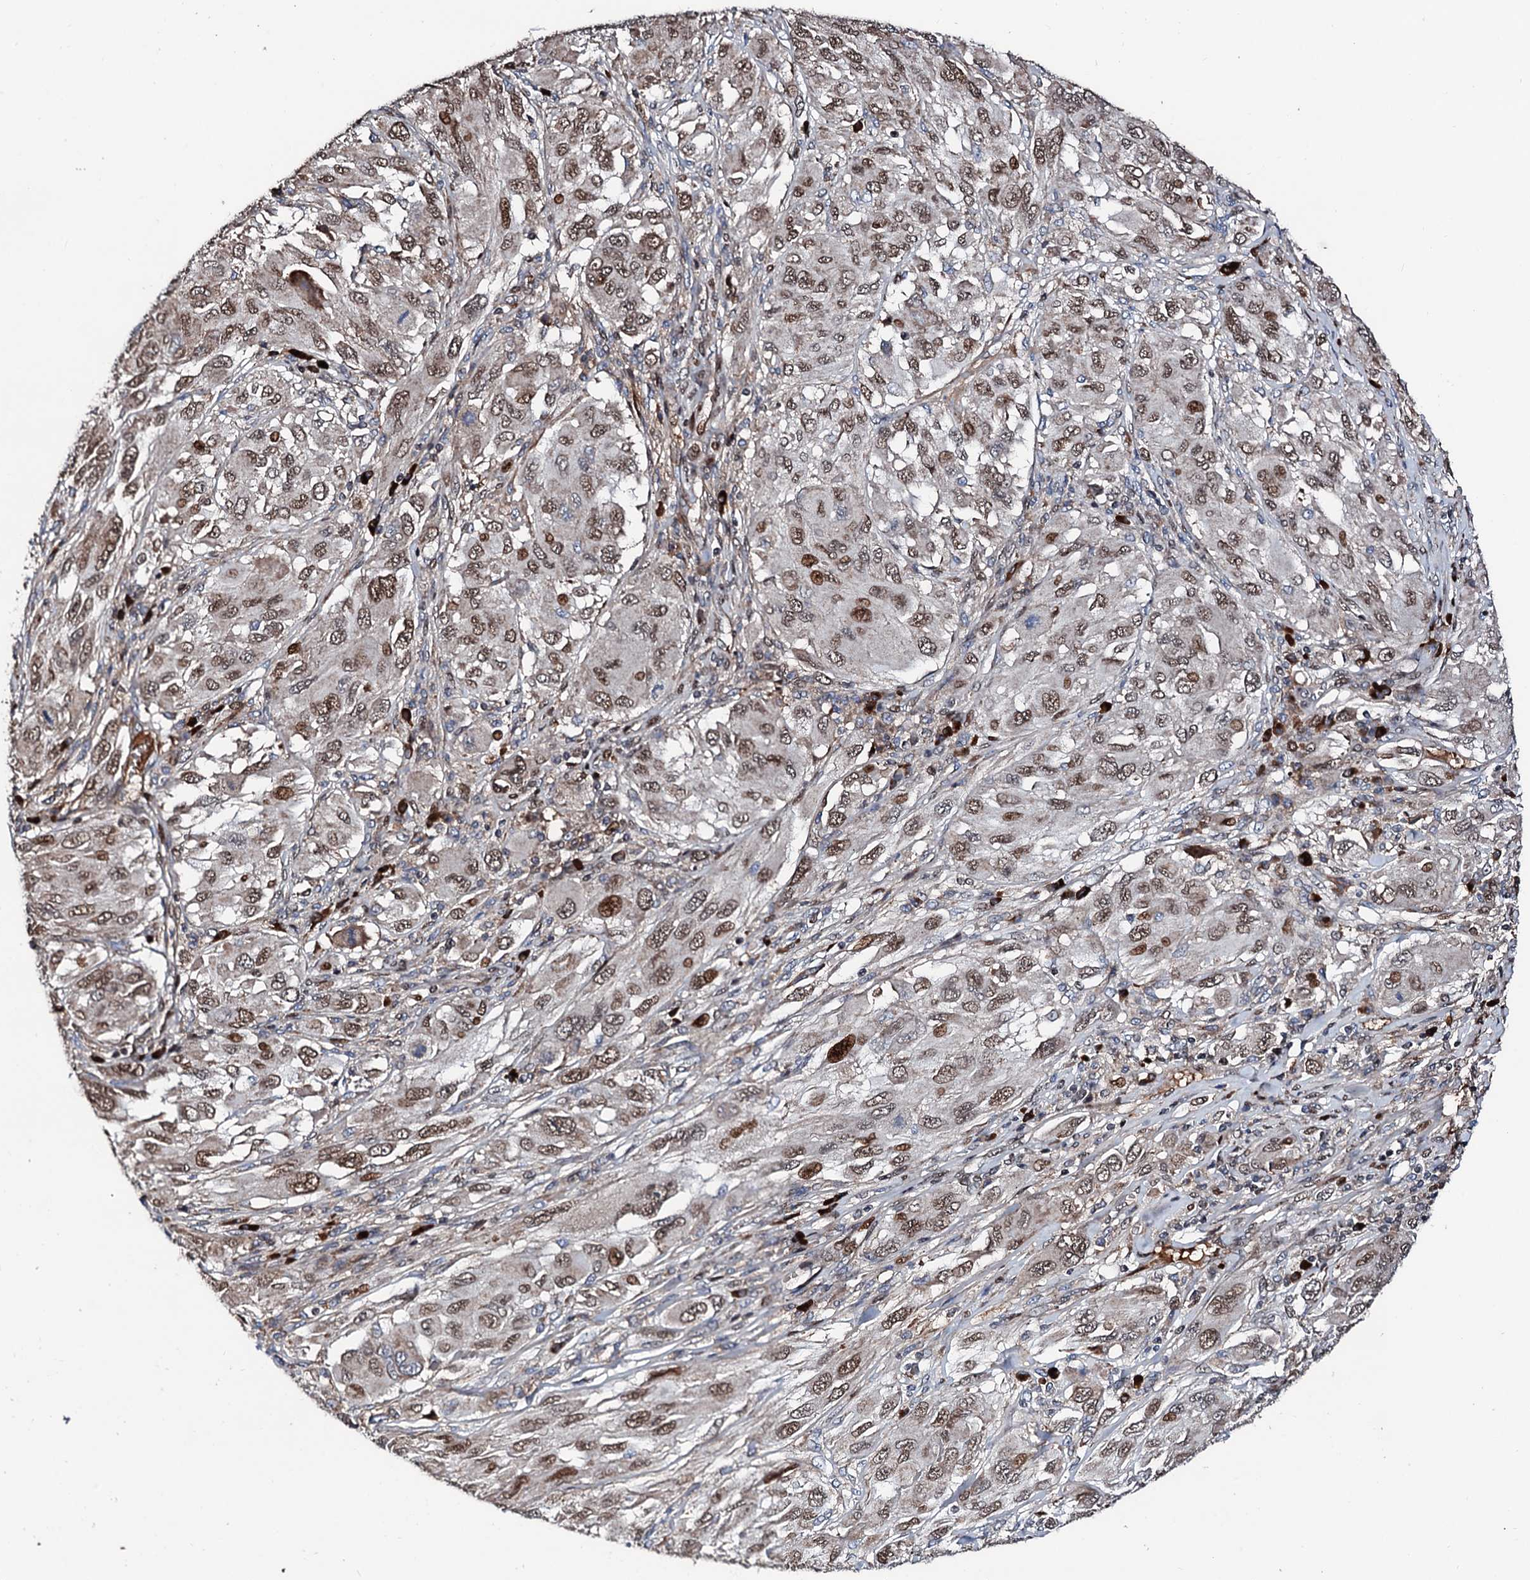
{"staining": {"intensity": "moderate", "quantity": ">75%", "location": "nuclear"}, "tissue": "melanoma", "cell_type": "Tumor cells", "image_type": "cancer", "snomed": [{"axis": "morphology", "description": "Malignant melanoma, NOS"}, {"axis": "topography", "description": "Skin"}], "caption": "Moderate nuclear protein positivity is identified in approximately >75% of tumor cells in melanoma.", "gene": "KIF18A", "patient": {"sex": "female", "age": 91}}